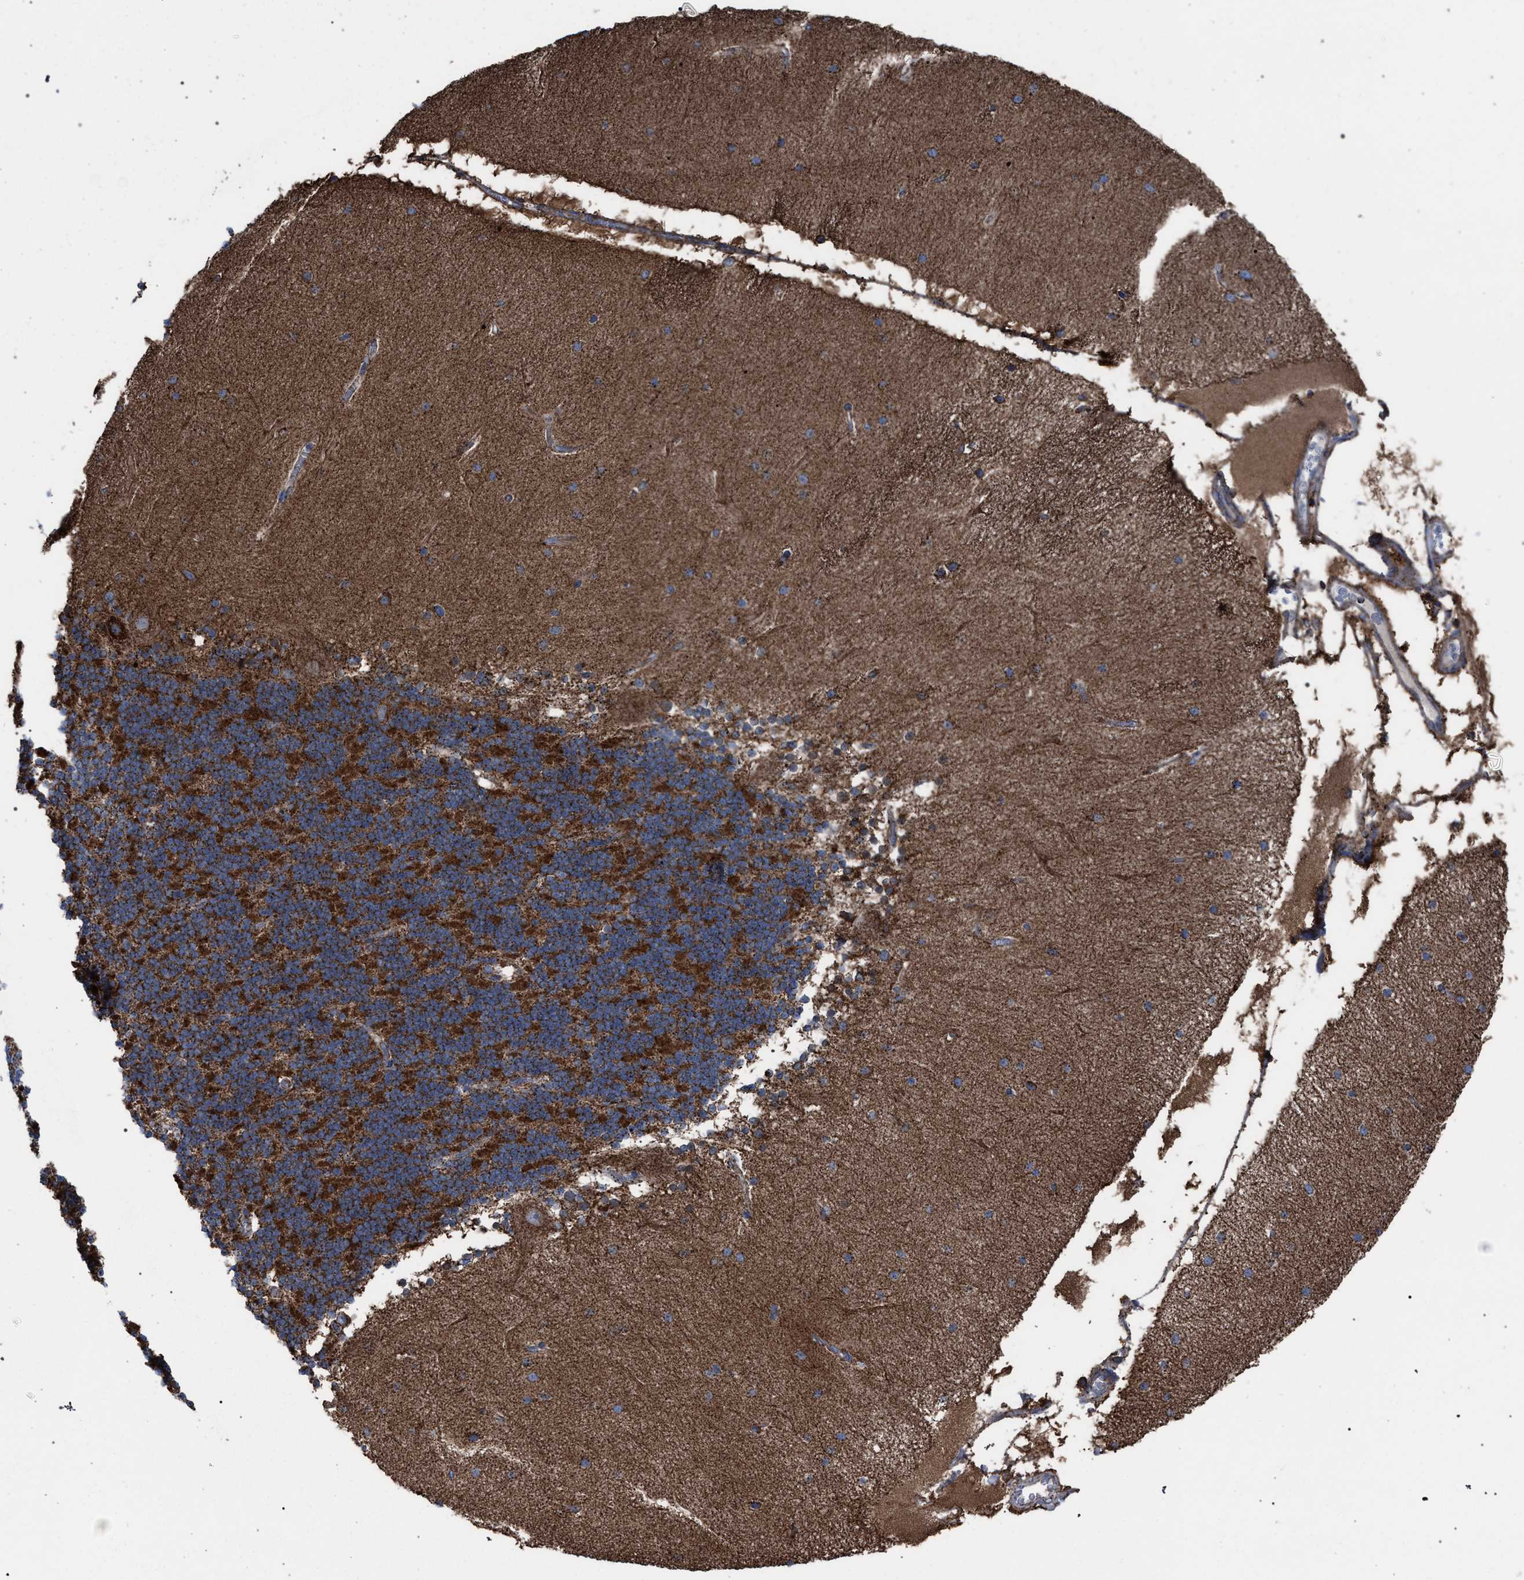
{"staining": {"intensity": "strong", "quantity": "25%-75%", "location": "cytoplasmic/membranous"}, "tissue": "cerebellum", "cell_type": "Cells in granular layer", "image_type": "normal", "snomed": [{"axis": "morphology", "description": "Normal tissue, NOS"}, {"axis": "topography", "description": "Cerebellum"}], "caption": "The immunohistochemical stain shows strong cytoplasmic/membranous positivity in cells in granular layer of unremarkable cerebellum.", "gene": "VPS13A", "patient": {"sex": "female", "age": 54}}